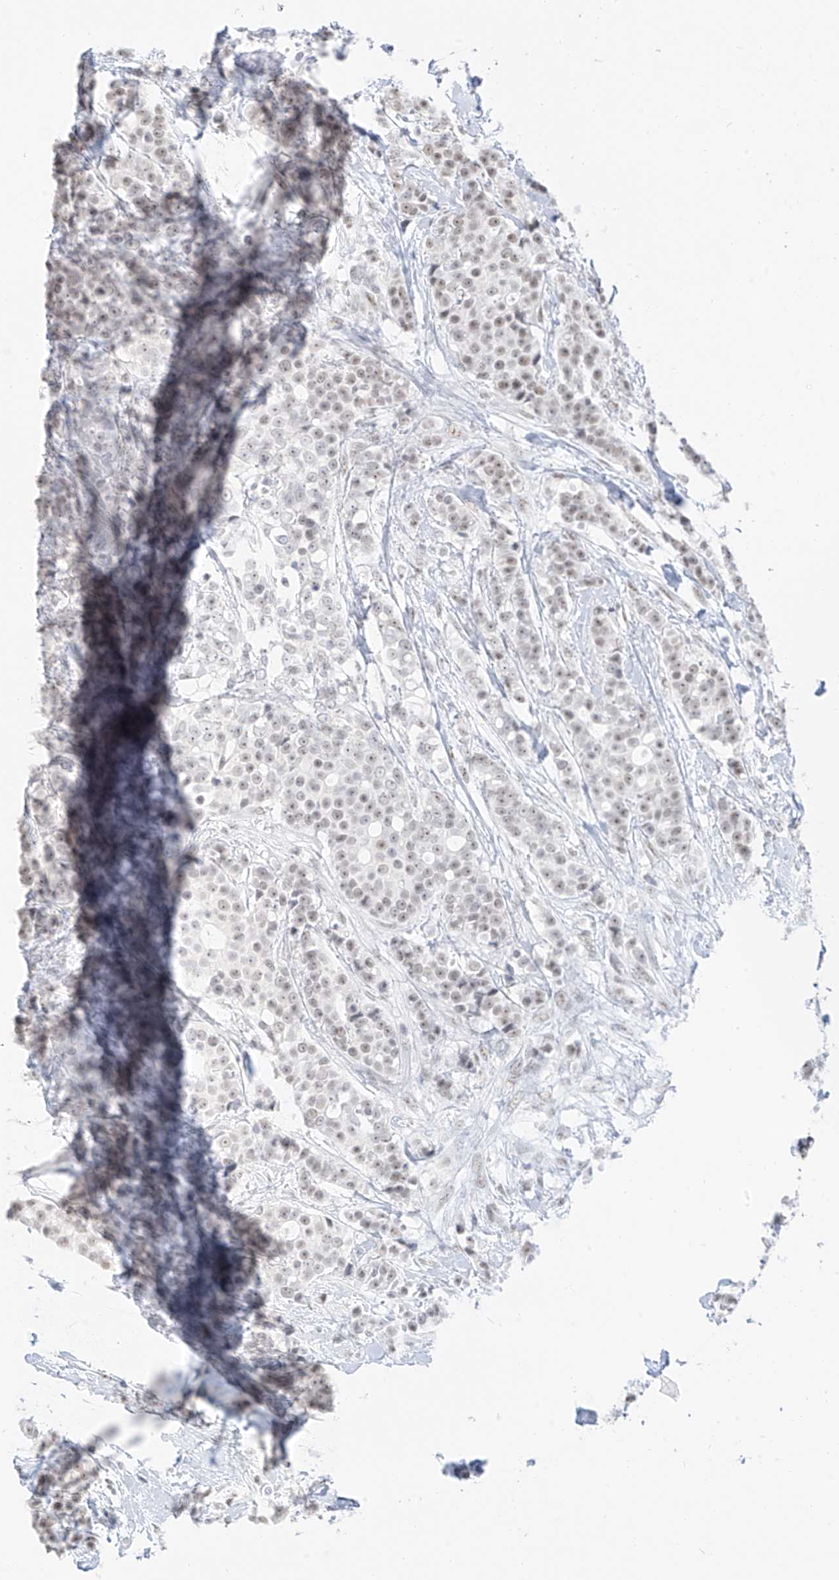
{"staining": {"intensity": "moderate", "quantity": "25%-75%", "location": "nuclear"}, "tissue": "breast cancer", "cell_type": "Tumor cells", "image_type": "cancer", "snomed": [{"axis": "morphology", "description": "Lobular carcinoma"}, {"axis": "topography", "description": "Breast"}], "caption": "Breast cancer stained for a protein demonstrates moderate nuclear positivity in tumor cells. (DAB = brown stain, brightfield microscopy at high magnification).", "gene": "PGC", "patient": {"sex": "female", "age": 51}}